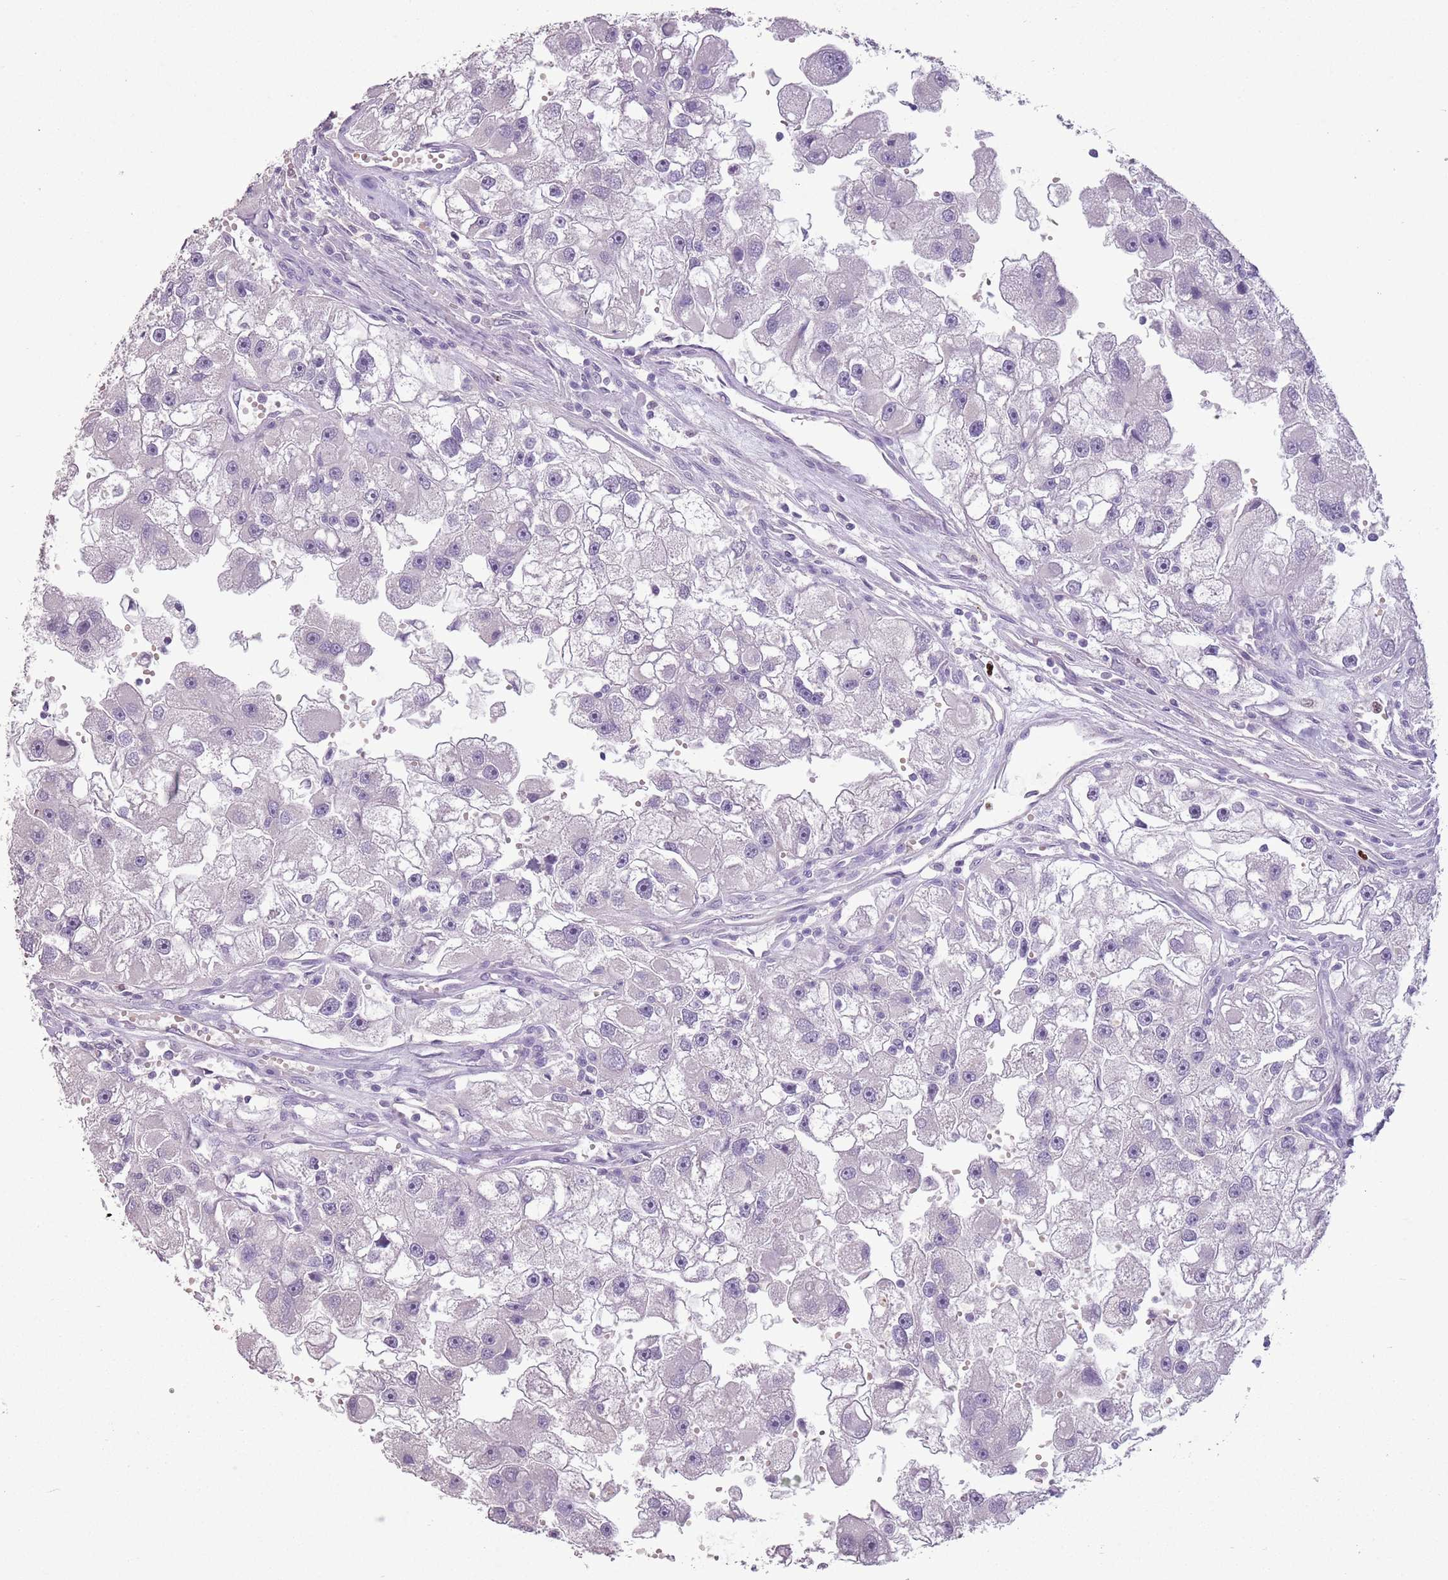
{"staining": {"intensity": "negative", "quantity": "none", "location": "none"}, "tissue": "renal cancer", "cell_type": "Tumor cells", "image_type": "cancer", "snomed": [{"axis": "morphology", "description": "Adenocarcinoma, NOS"}, {"axis": "topography", "description": "Kidney"}], "caption": "Immunohistochemistry histopathology image of adenocarcinoma (renal) stained for a protein (brown), which reveals no positivity in tumor cells.", "gene": "CELF6", "patient": {"sex": "male", "age": 63}}